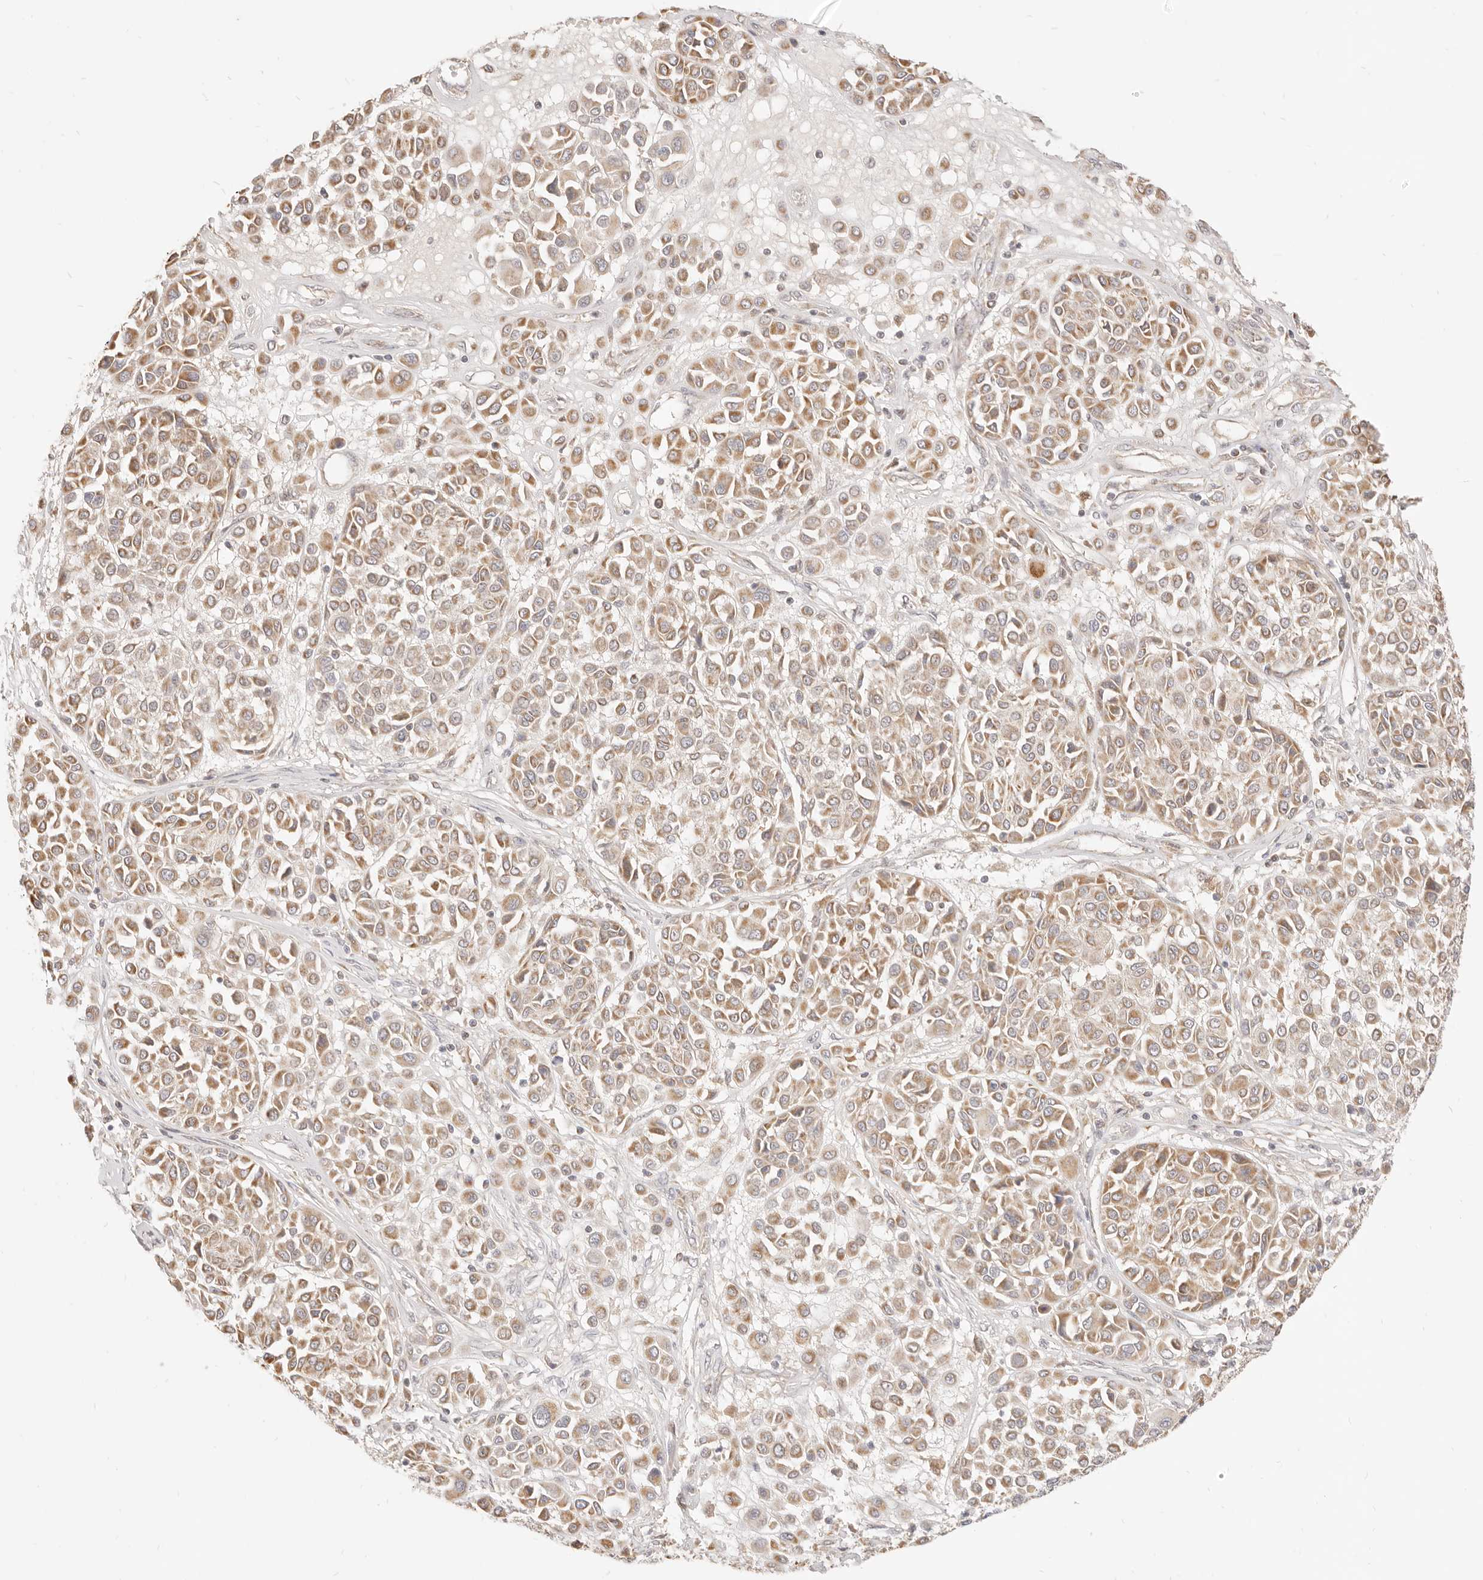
{"staining": {"intensity": "moderate", "quantity": ">75%", "location": "cytoplasmic/membranous"}, "tissue": "melanoma", "cell_type": "Tumor cells", "image_type": "cancer", "snomed": [{"axis": "morphology", "description": "Malignant melanoma, Metastatic site"}, {"axis": "topography", "description": "Soft tissue"}], "caption": "IHC photomicrograph of melanoma stained for a protein (brown), which demonstrates medium levels of moderate cytoplasmic/membranous expression in approximately >75% of tumor cells.", "gene": "CPLANE2", "patient": {"sex": "male", "age": 41}}